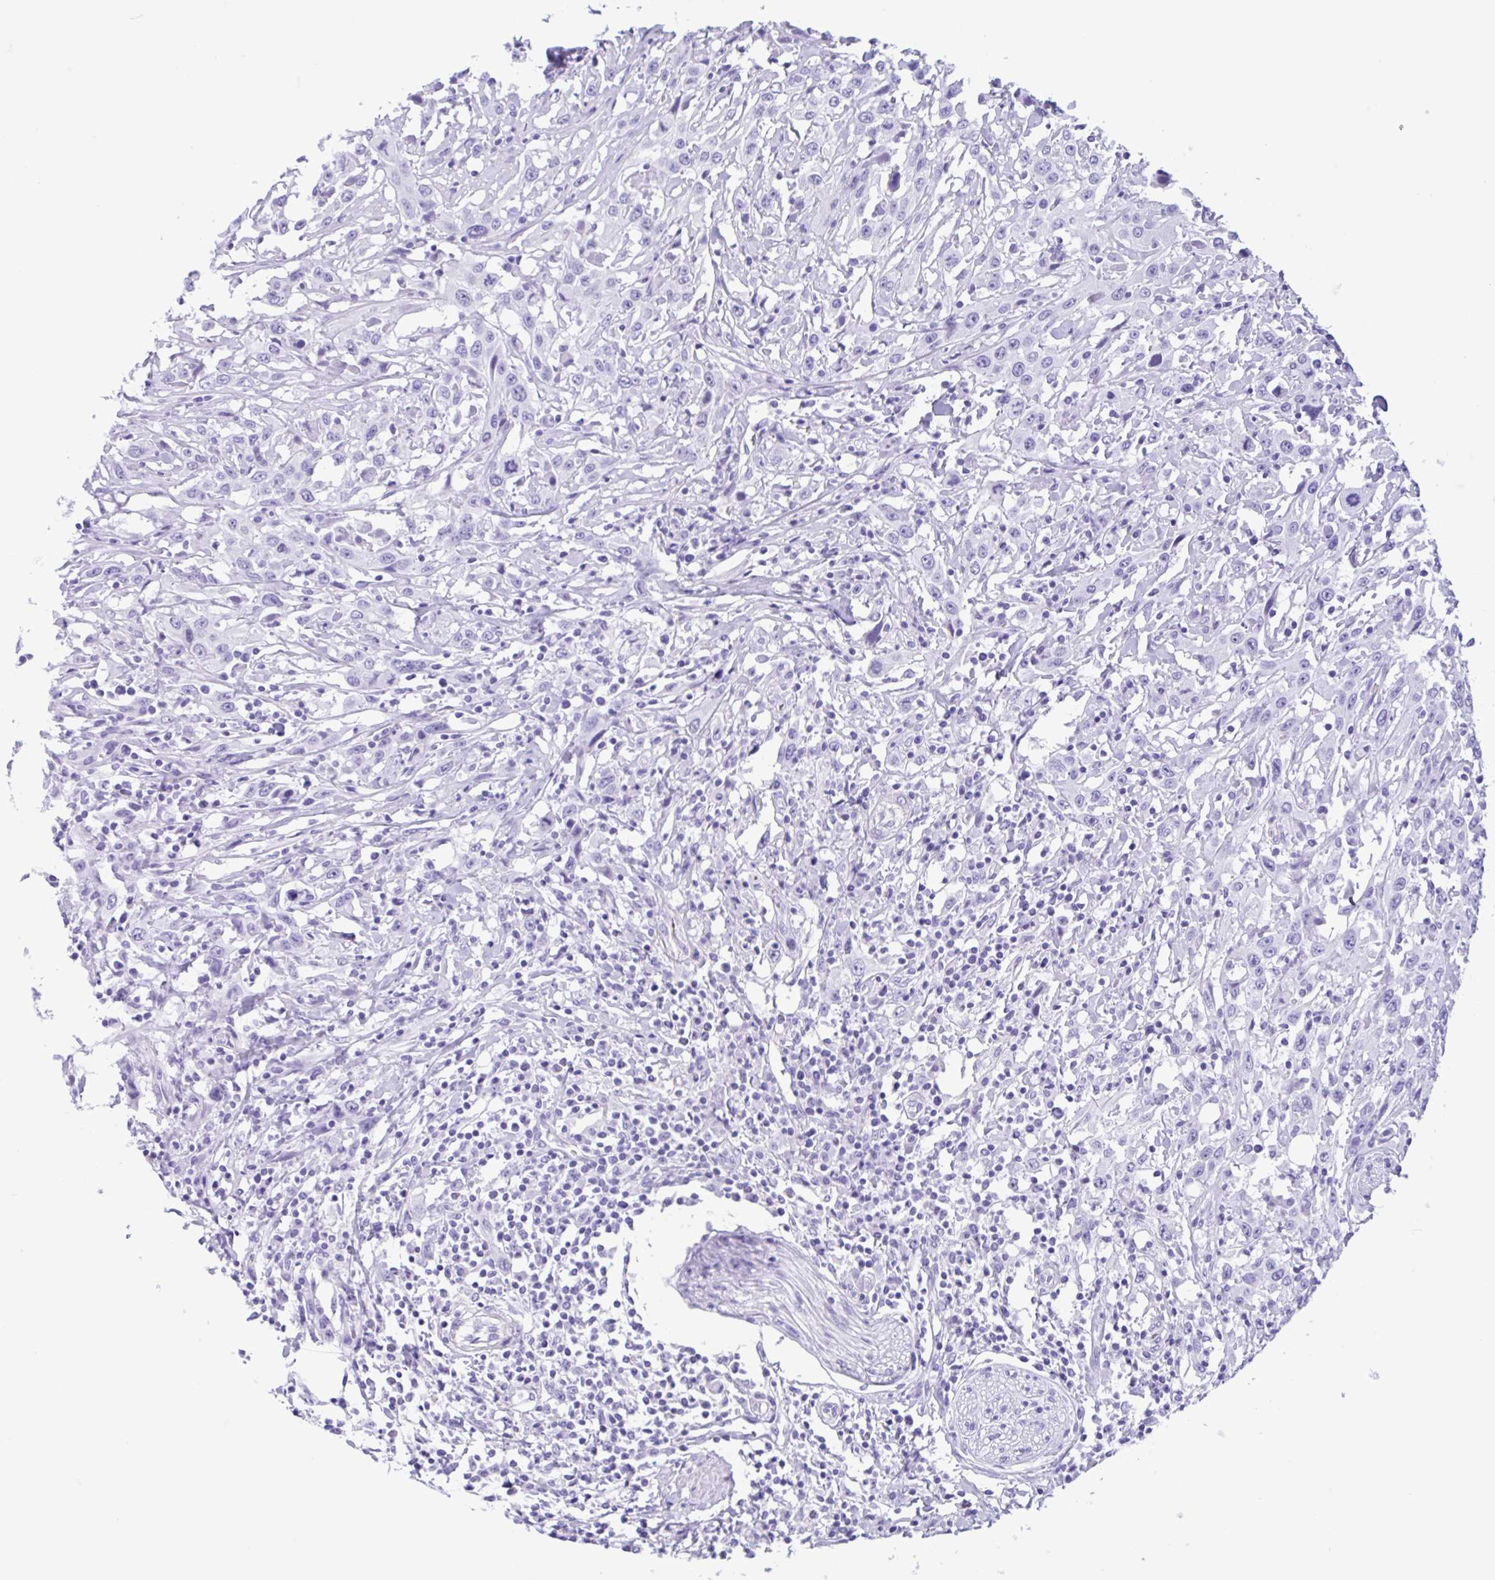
{"staining": {"intensity": "negative", "quantity": "none", "location": "none"}, "tissue": "urothelial cancer", "cell_type": "Tumor cells", "image_type": "cancer", "snomed": [{"axis": "morphology", "description": "Urothelial carcinoma, High grade"}, {"axis": "topography", "description": "Urinary bladder"}], "caption": "The IHC histopathology image has no significant expression in tumor cells of urothelial carcinoma (high-grade) tissue. (IHC, brightfield microscopy, high magnification).", "gene": "IAPP", "patient": {"sex": "male", "age": 61}}